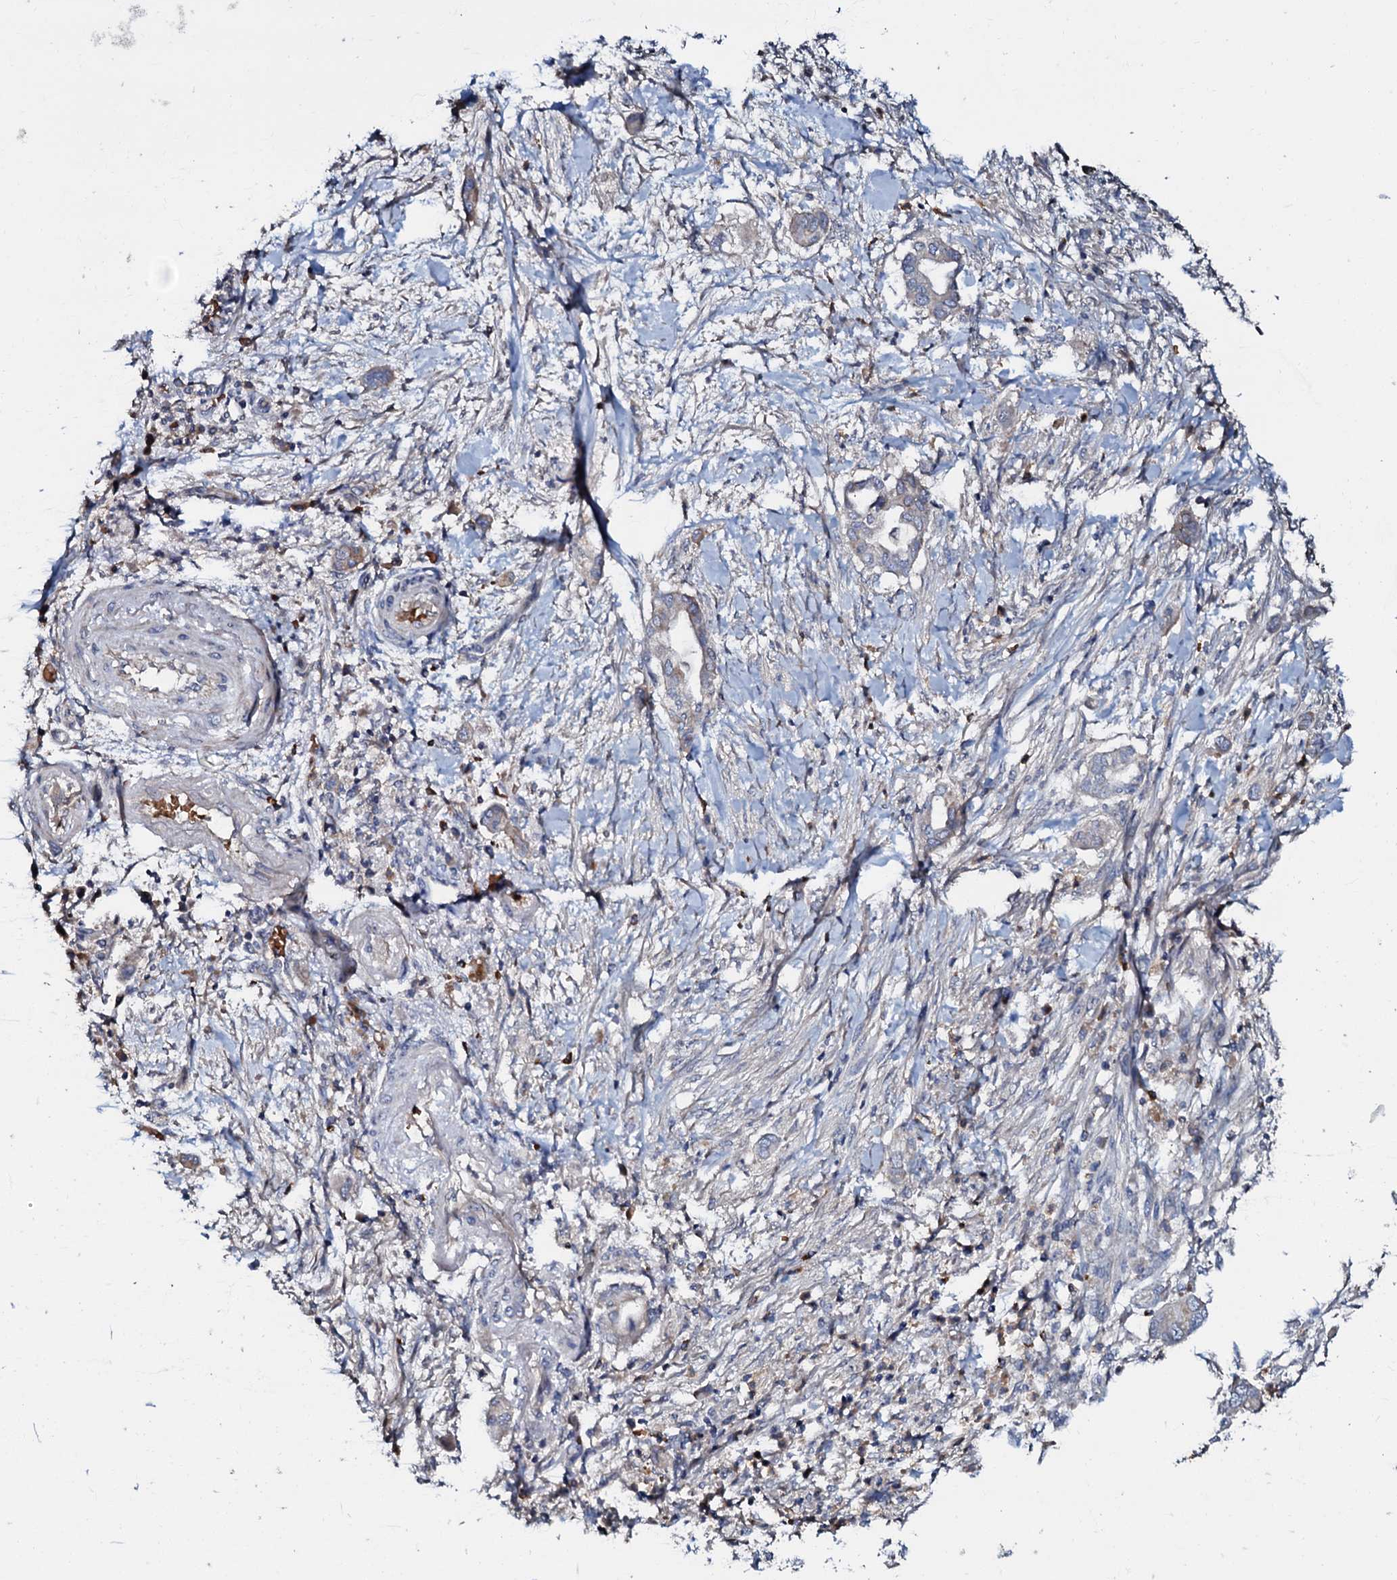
{"staining": {"intensity": "negative", "quantity": "none", "location": "none"}, "tissue": "pancreatic cancer", "cell_type": "Tumor cells", "image_type": "cancer", "snomed": [{"axis": "morphology", "description": "Adenocarcinoma, NOS"}, {"axis": "topography", "description": "Pancreas"}], "caption": "Protein analysis of pancreatic cancer (adenocarcinoma) demonstrates no significant staining in tumor cells.", "gene": "CPNE2", "patient": {"sex": "male", "age": 68}}